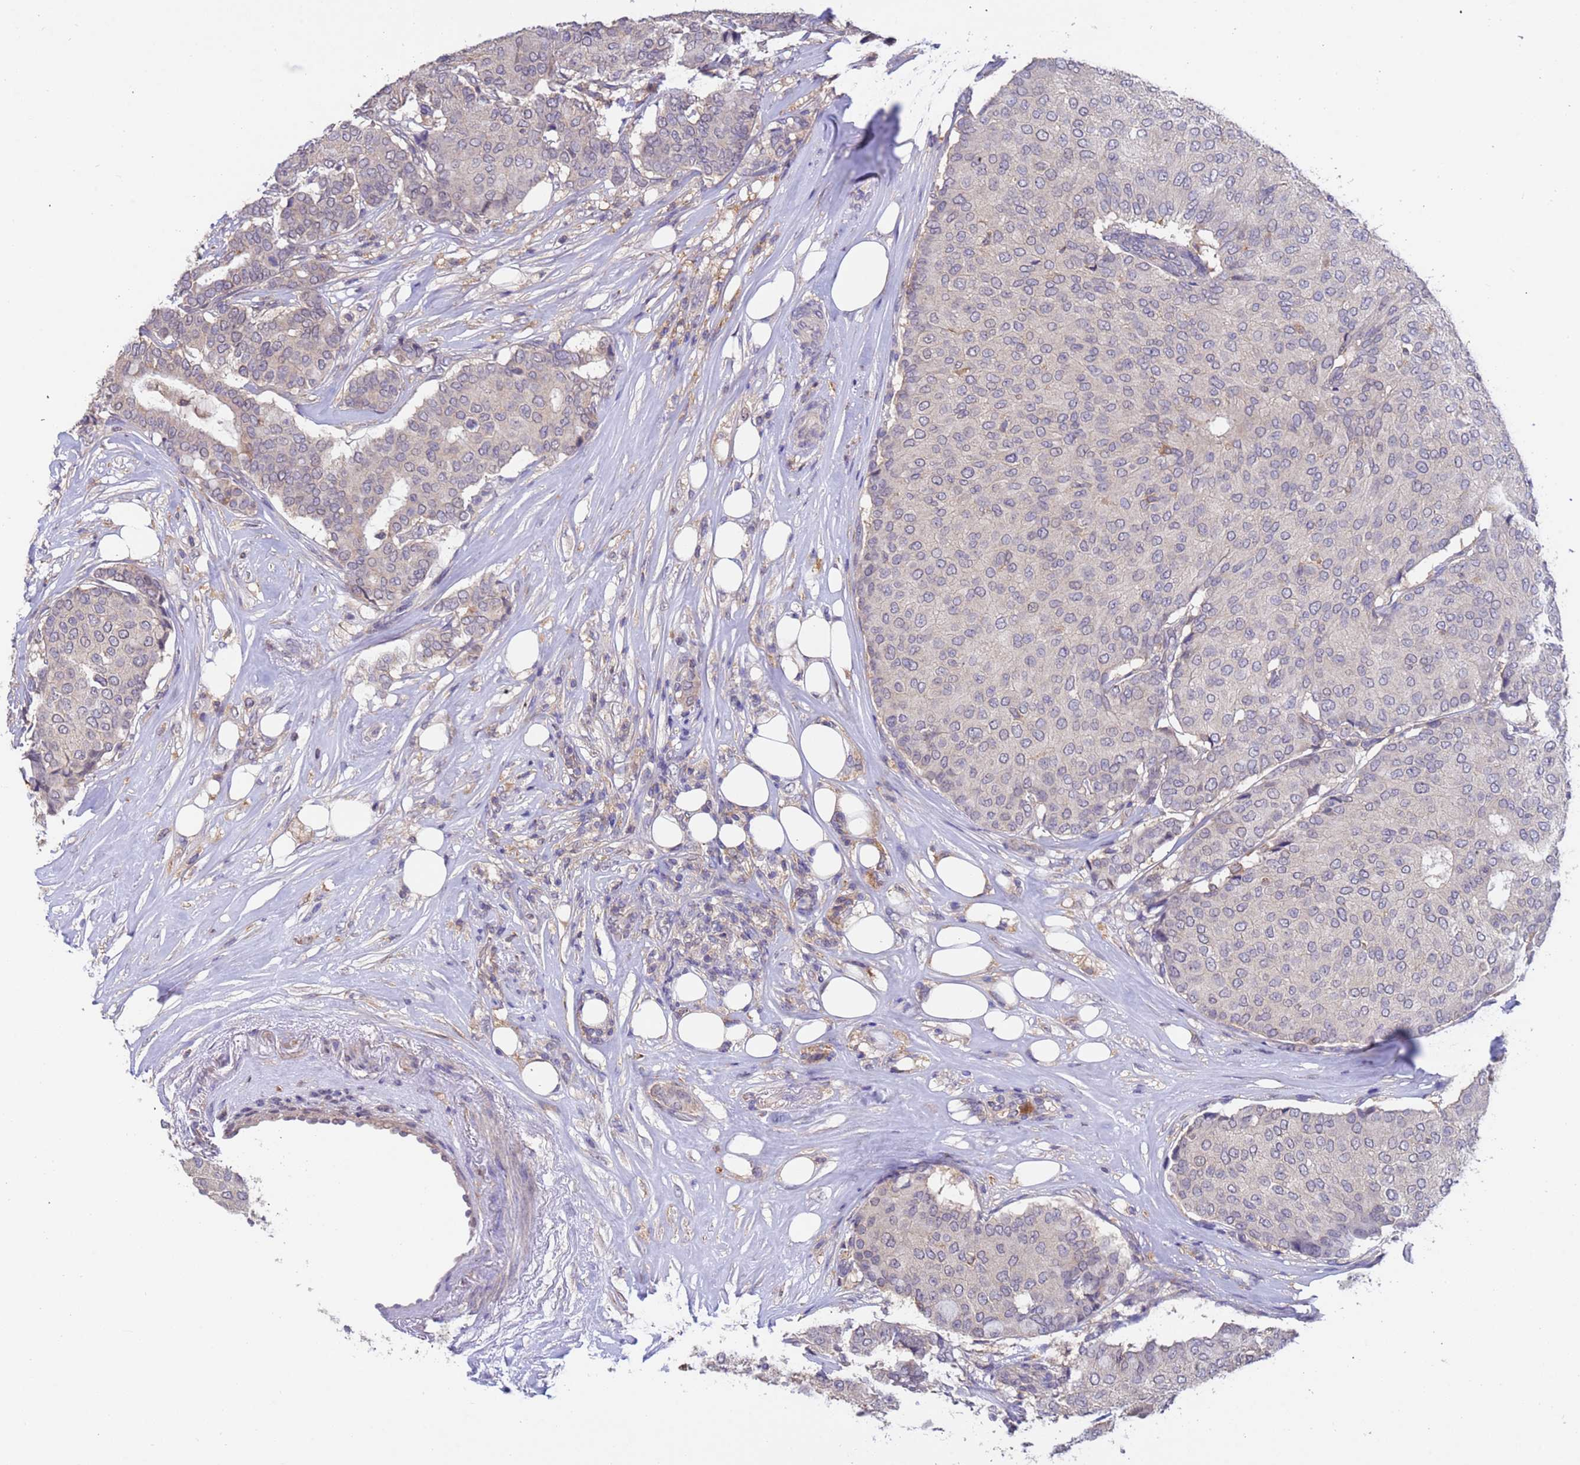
{"staining": {"intensity": "negative", "quantity": "none", "location": "none"}, "tissue": "breast cancer", "cell_type": "Tumor cells", "image_type": "cancer", "snomed": [{"axis": "morphology", "description": "Duct carcinoma"}, {"axis": "topography", "description": "Breast"}], "caption": "Immunohistochemistry (IHC) histopathology image of neoplastic tissue: human intraductal carcinoma (breast) stained with DAB exhibits no significant protein positivity in tumor cells.", "gene": "AMPD3", "patient": {"sex": "female", "age": 75}}